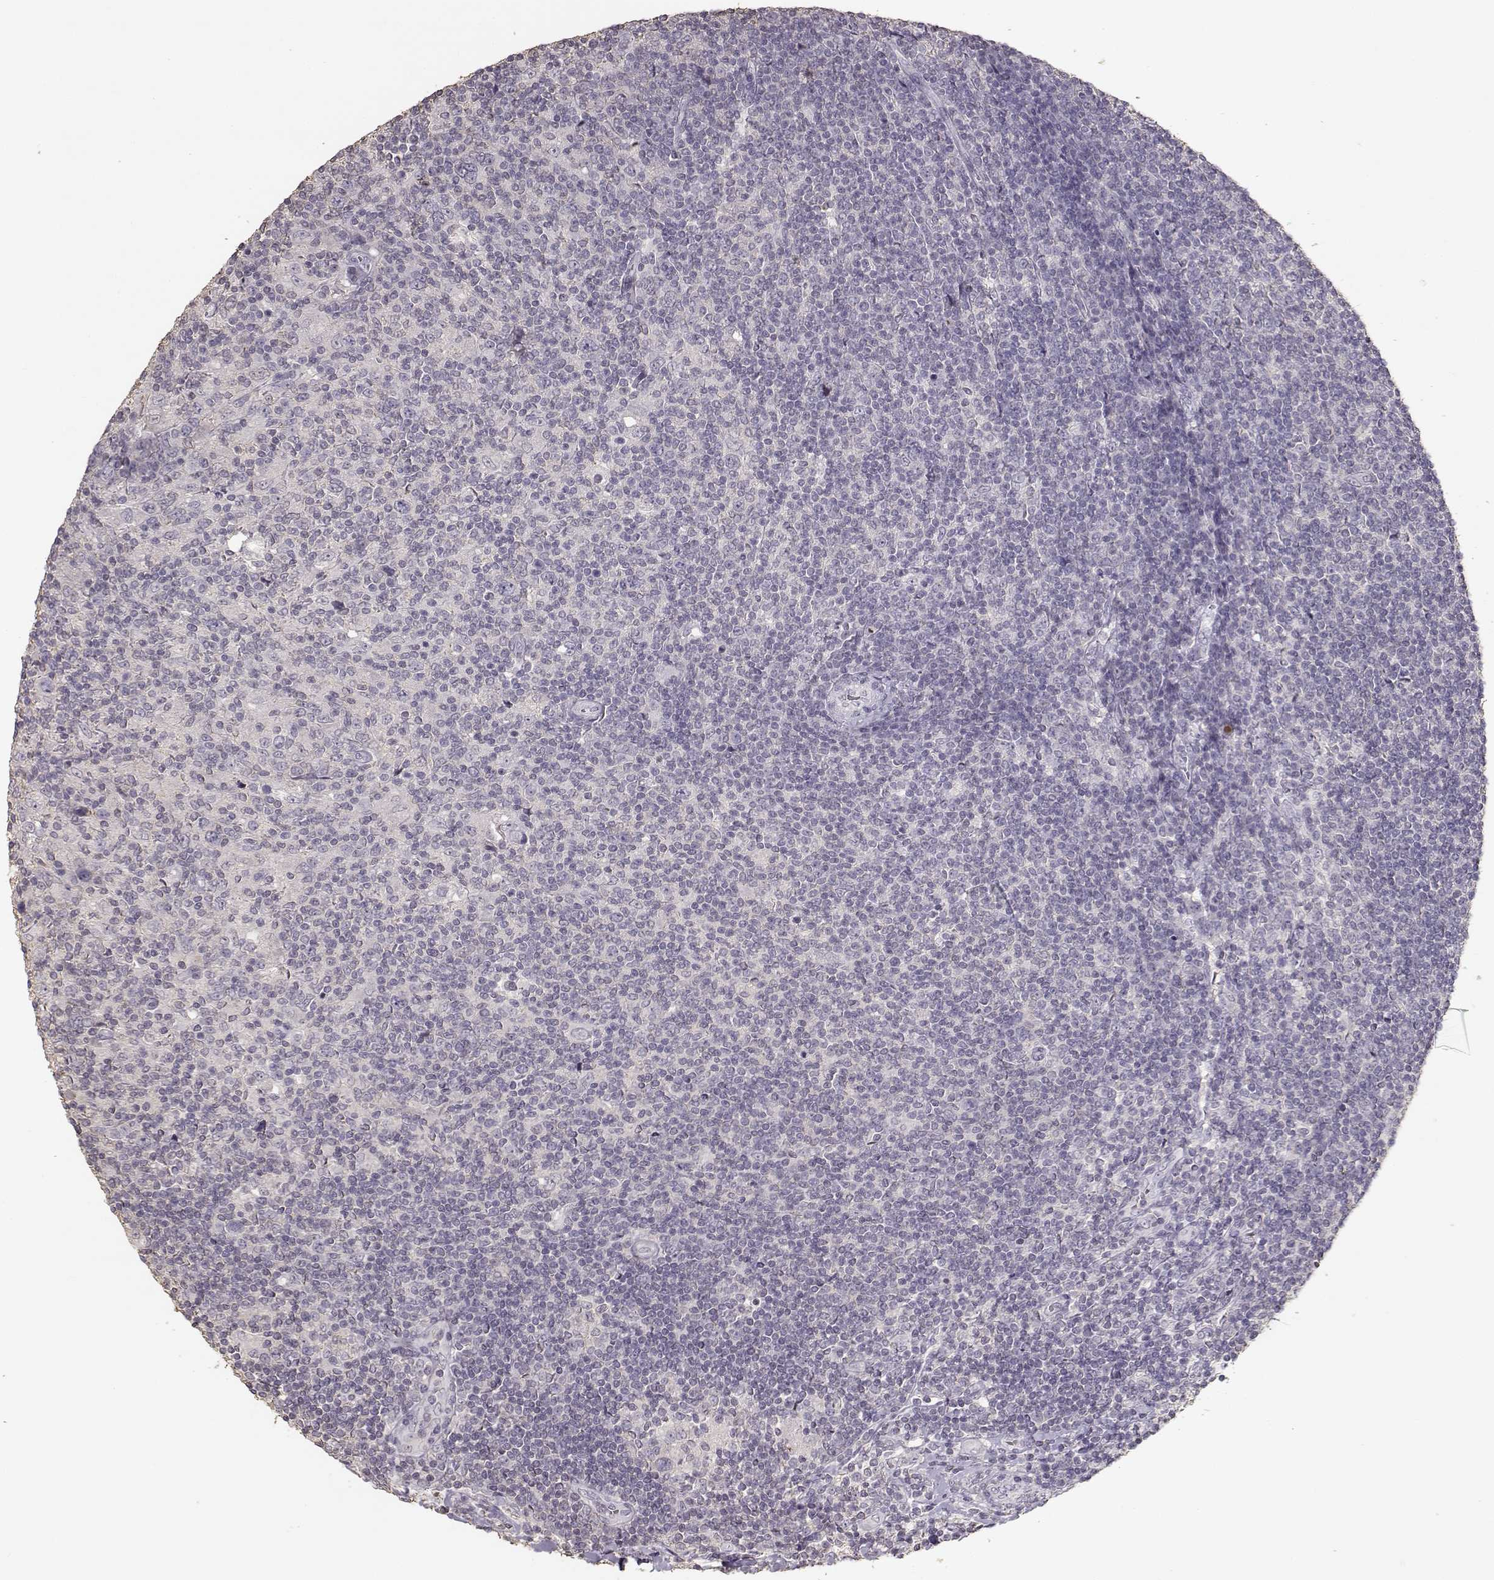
{"staining": {"intensity": "negative", "quantity": "none", "location": "none"}, "tissue": "lymphoma", "cell_type": "Tumor cells", "image_type": "cancer", "snomed": [{"axis": "morphology", "description": "Hodgkin's disease, NOS"}, {"axis": "topography", "description": "Lymph node"}], "caption": "Photomicrograph shows no significant protein staining in tumor cells of lymphoma.", "gene": "UROC1", "patient": {"sex": "male", "age": 40}}